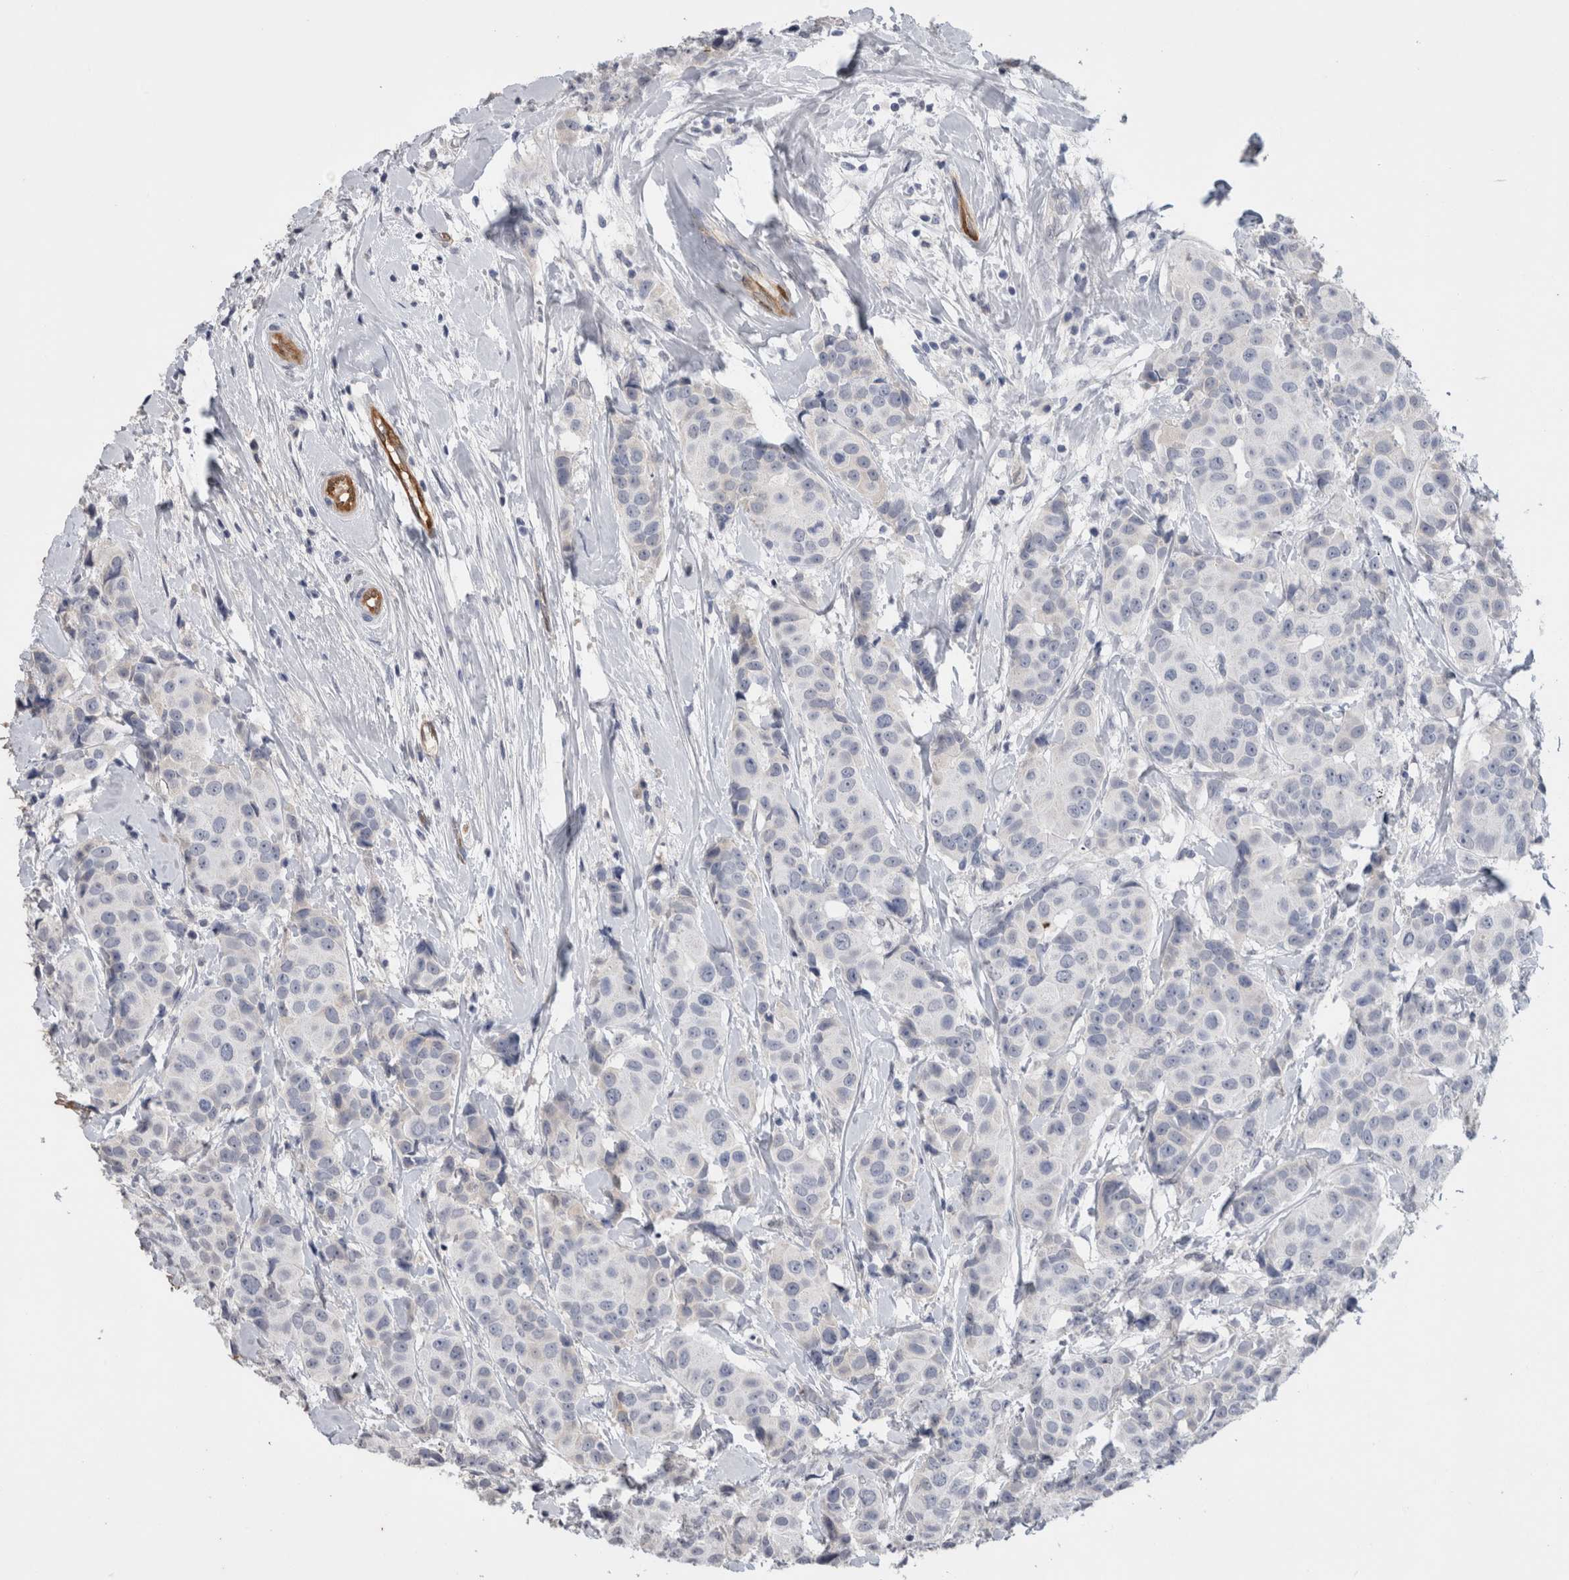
{"staining": {"intensity": "negative", "quantity": "none", "location": "none"}, "tissue": "breast cancer", "cell_type": "Tumor cells", "image_type": "cancer", "snomed": [{"axis": "morphology", "description": "Normal tissue, NOS"}, {"axis": "morphology", "description": "Duct carcinoma"}, {"axis": "topography", "description": "Breast"}], "caption": "Protein analysis of breast cancer (invasive ductal carcinoma) demonstrates no significant positivity in tumor cells.", "gene": "FABP4", "patient": {"sex": "female", "age": 39}}